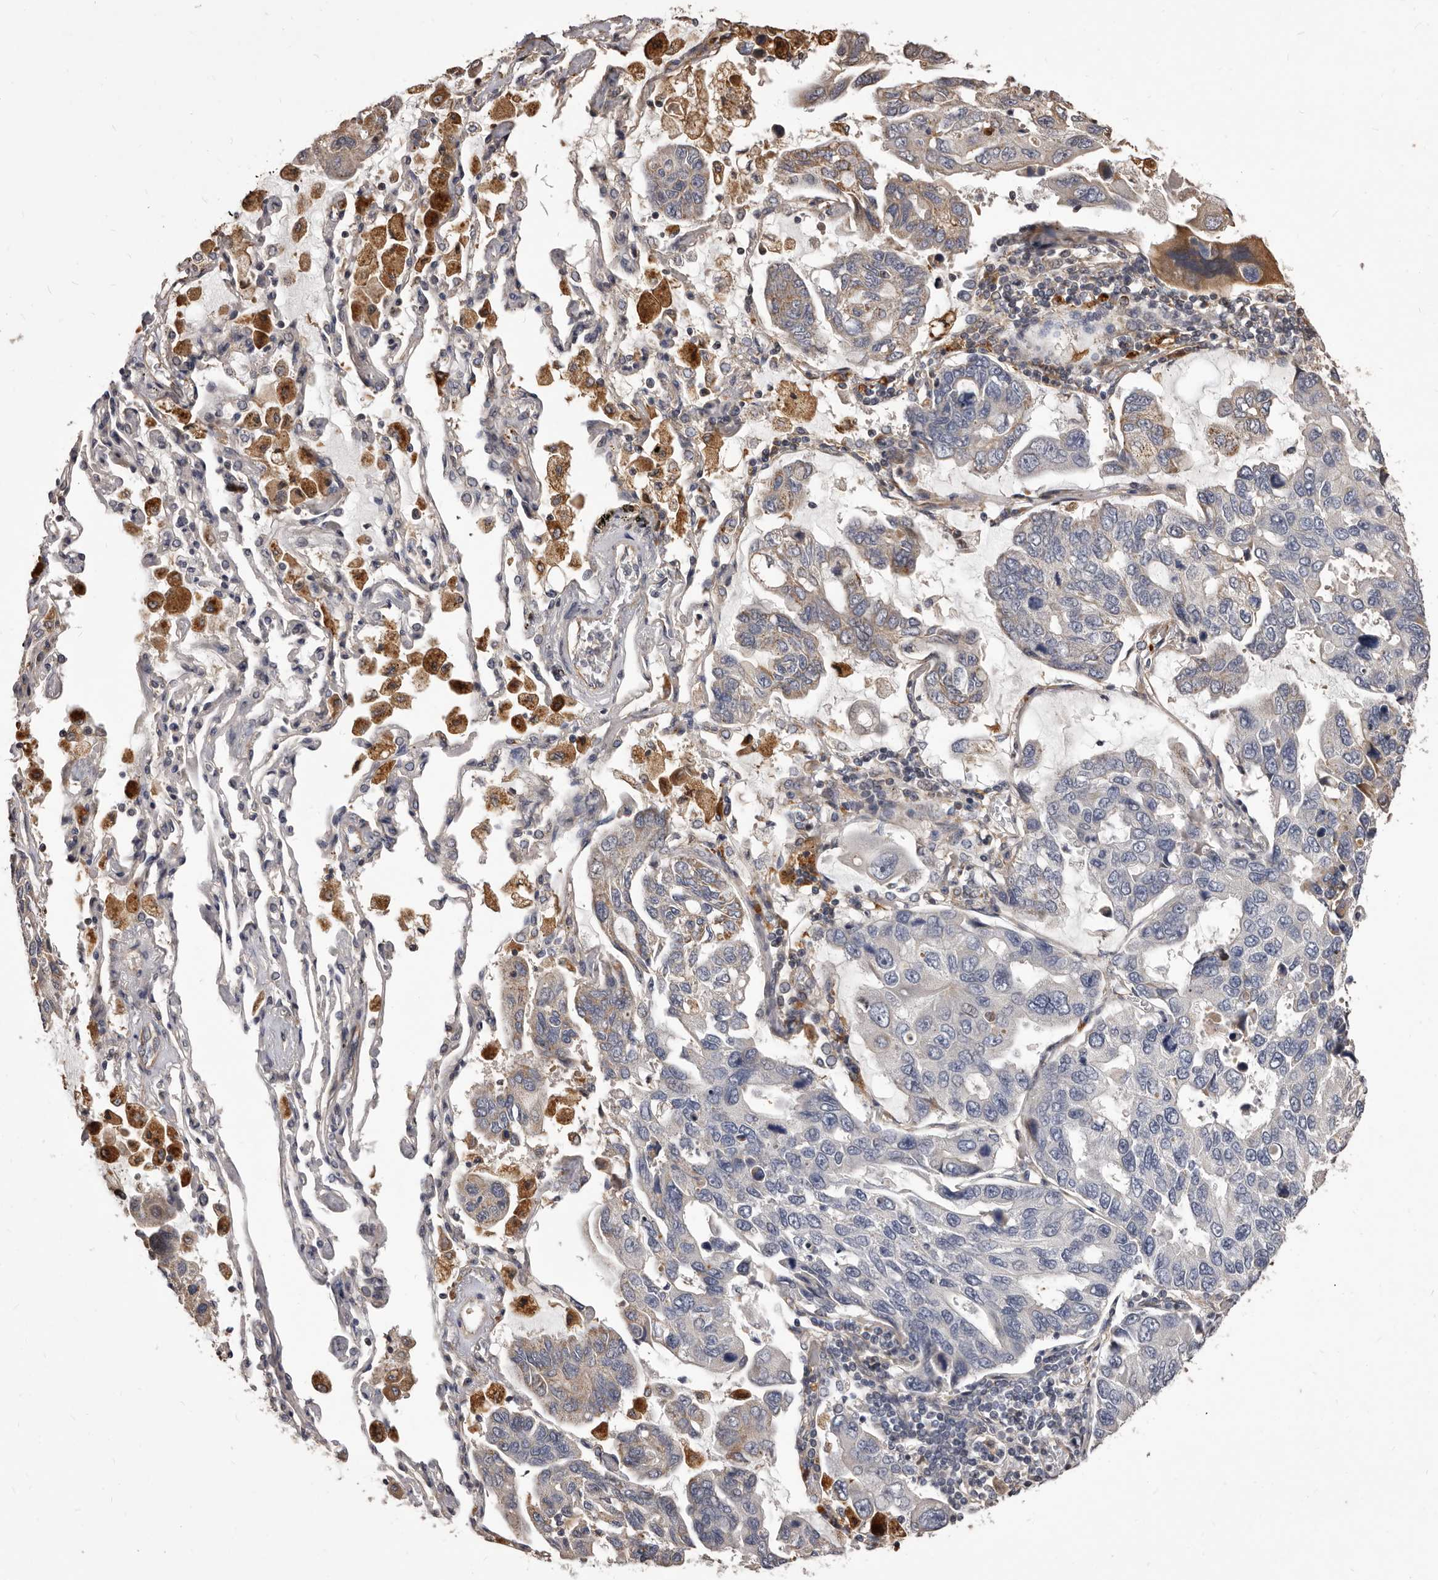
{"staining": {"intensity": "negative", "quantity": "none", "location": "none"}, "tissue": "lung cancer", "cell_type": "Tumor cells", "image_type": "cancer", "snomed": [{"axis": "morphology", "description": "Adenocarcinoma, NOS"}, {"axis": "topography", "description": "Lung"}], "caption": "Image shows no significant protein expression in tumor cells of lung cancer.", "gene": "ALPK1", "patient": {"sex": "male", "age": 64}}